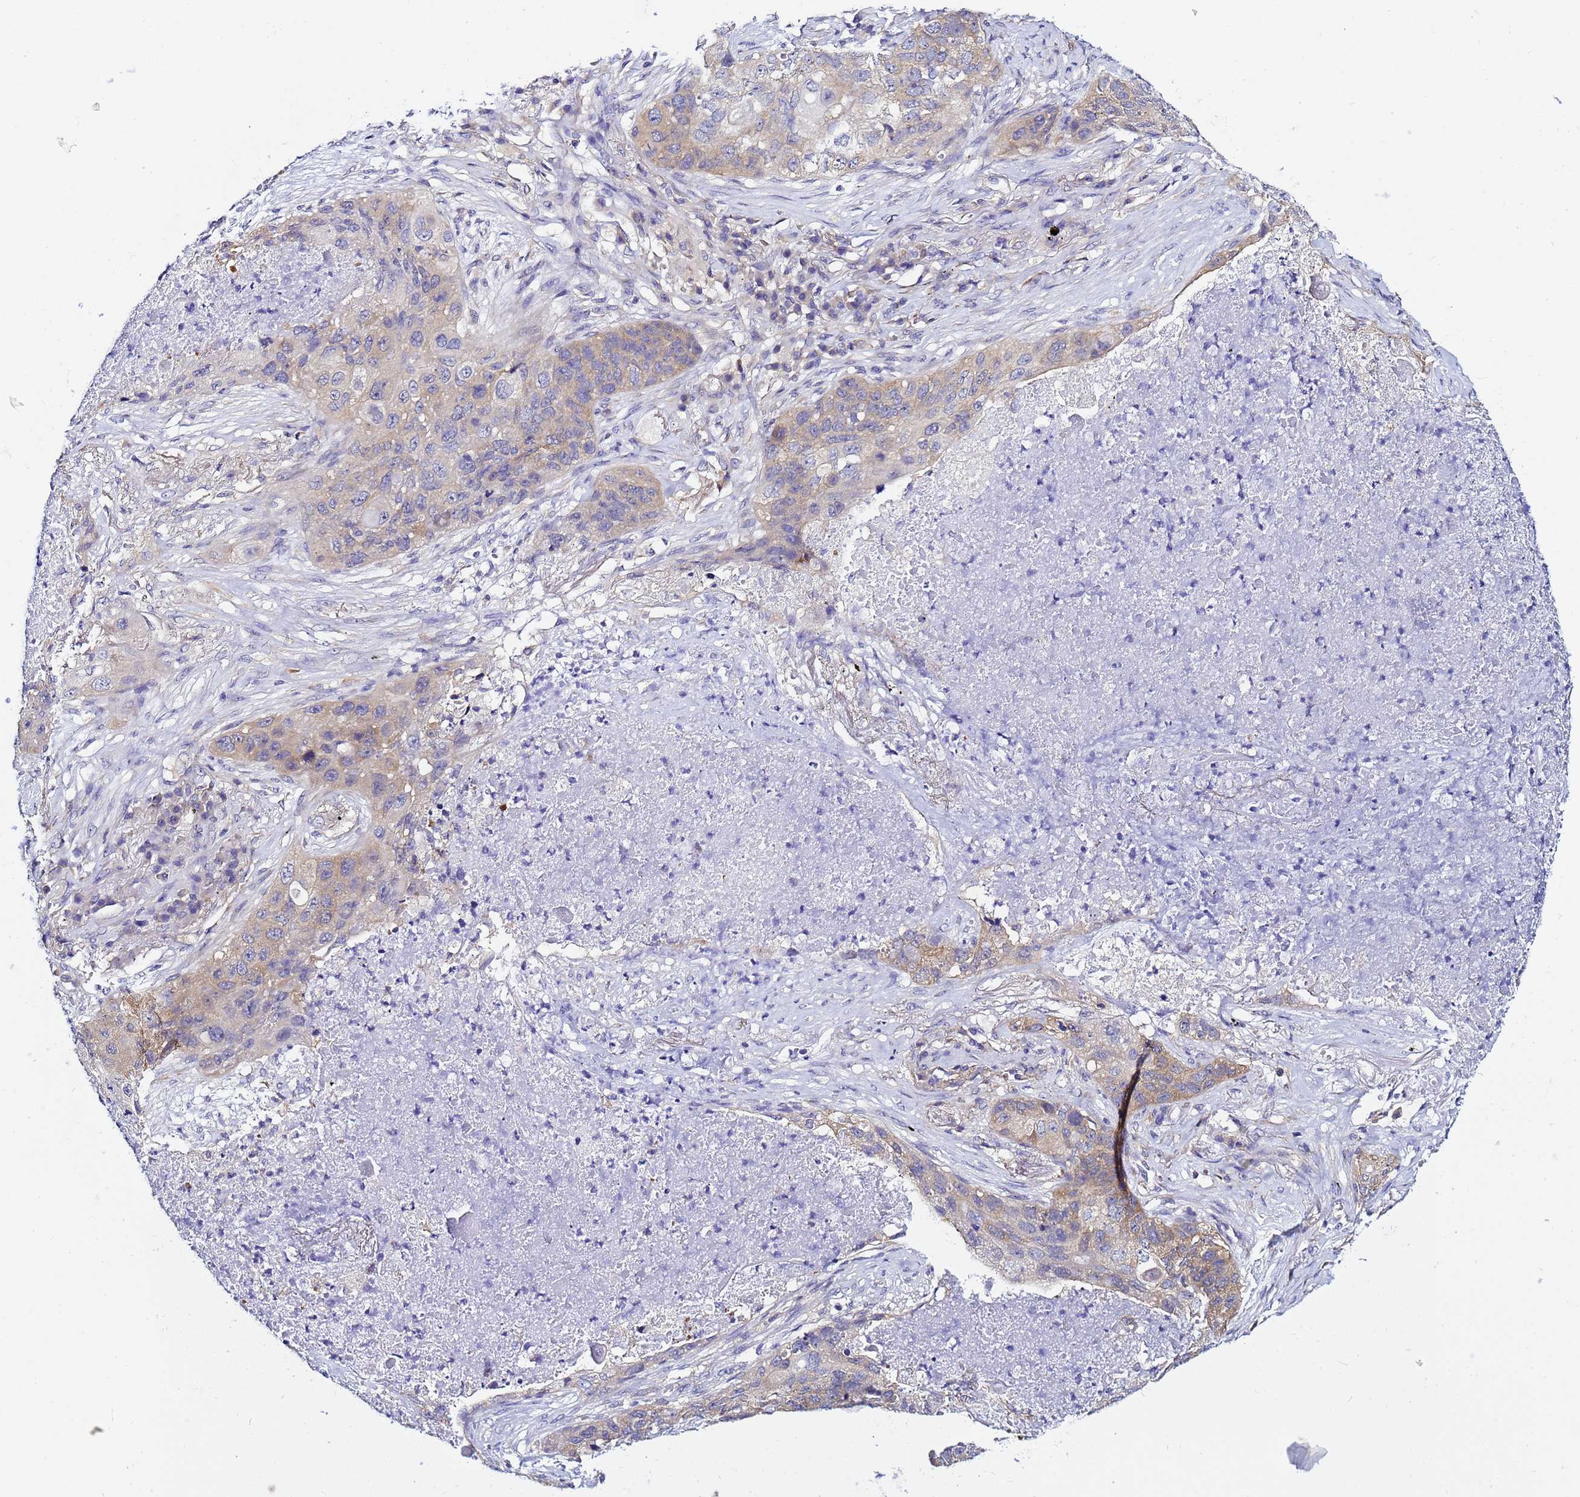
{"staining": {"intensity": "weak", "quantity": "25%-75%", "location": "cytoplasmic/membranous"}, "tissue": "lung cancer", "cell_type": "Tumor cells", "image_type": "cancer", "snomed": [{"axis": "morphology", "description": "Squamous cell carcinoma, NOS"}, {"axis": "topography", "description": "Lung"}], "caption": "High-magnification brightfield microscopy of lung squamous cell carcinoma stained with DAB (brown) and counterstained with hematoxylin (blue). tumor cells exhibit weak cytoplasmic/membranous staining is appreciated in approximately25%-75% of cells.", "gene": "LENG1", "patient": {"sex": "female", "age": 63}}